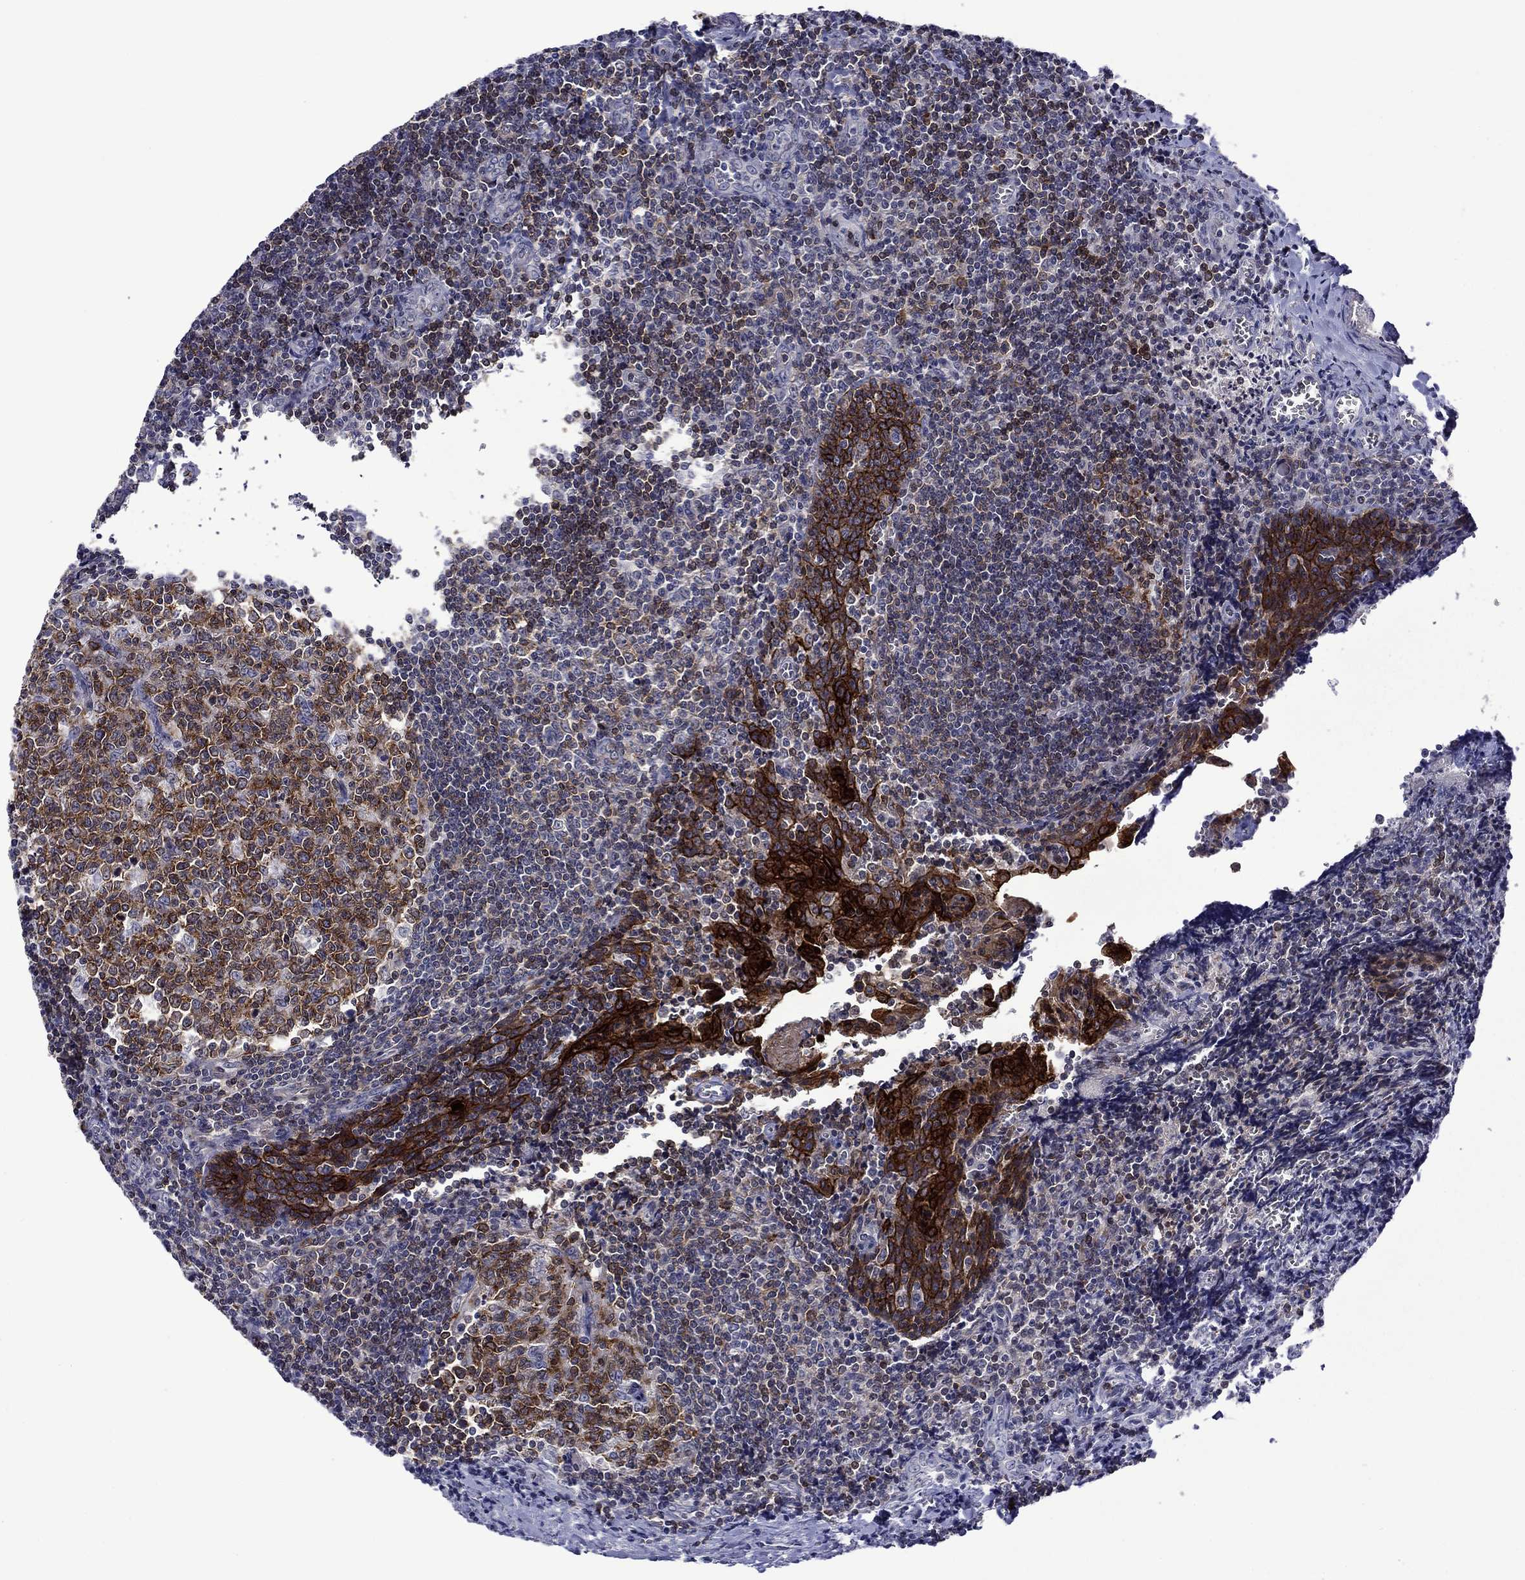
{"staining": {"intensity": "moderate", "quantity": ">75%", "location": "cytoplasmic/membranous"}, "tissue": "tonsil", "cell_type": "Germinal center cells", "image_type": "normal", "snomed": [{"axis": "morphology", "description": "Normal tissue, NOS"}, {"axis": "morphology", "description": "Inflammation, NOS"}, {"axis": "topography", "description": "Tonsil"}], "caption": "Protein staining exhibits moderate cytoplasmic/membranous expression in approximately >75% of germinal center cells in normal tonsil.", "gene": "LMO7", "patient": {"sex": "female", "age": 31}}